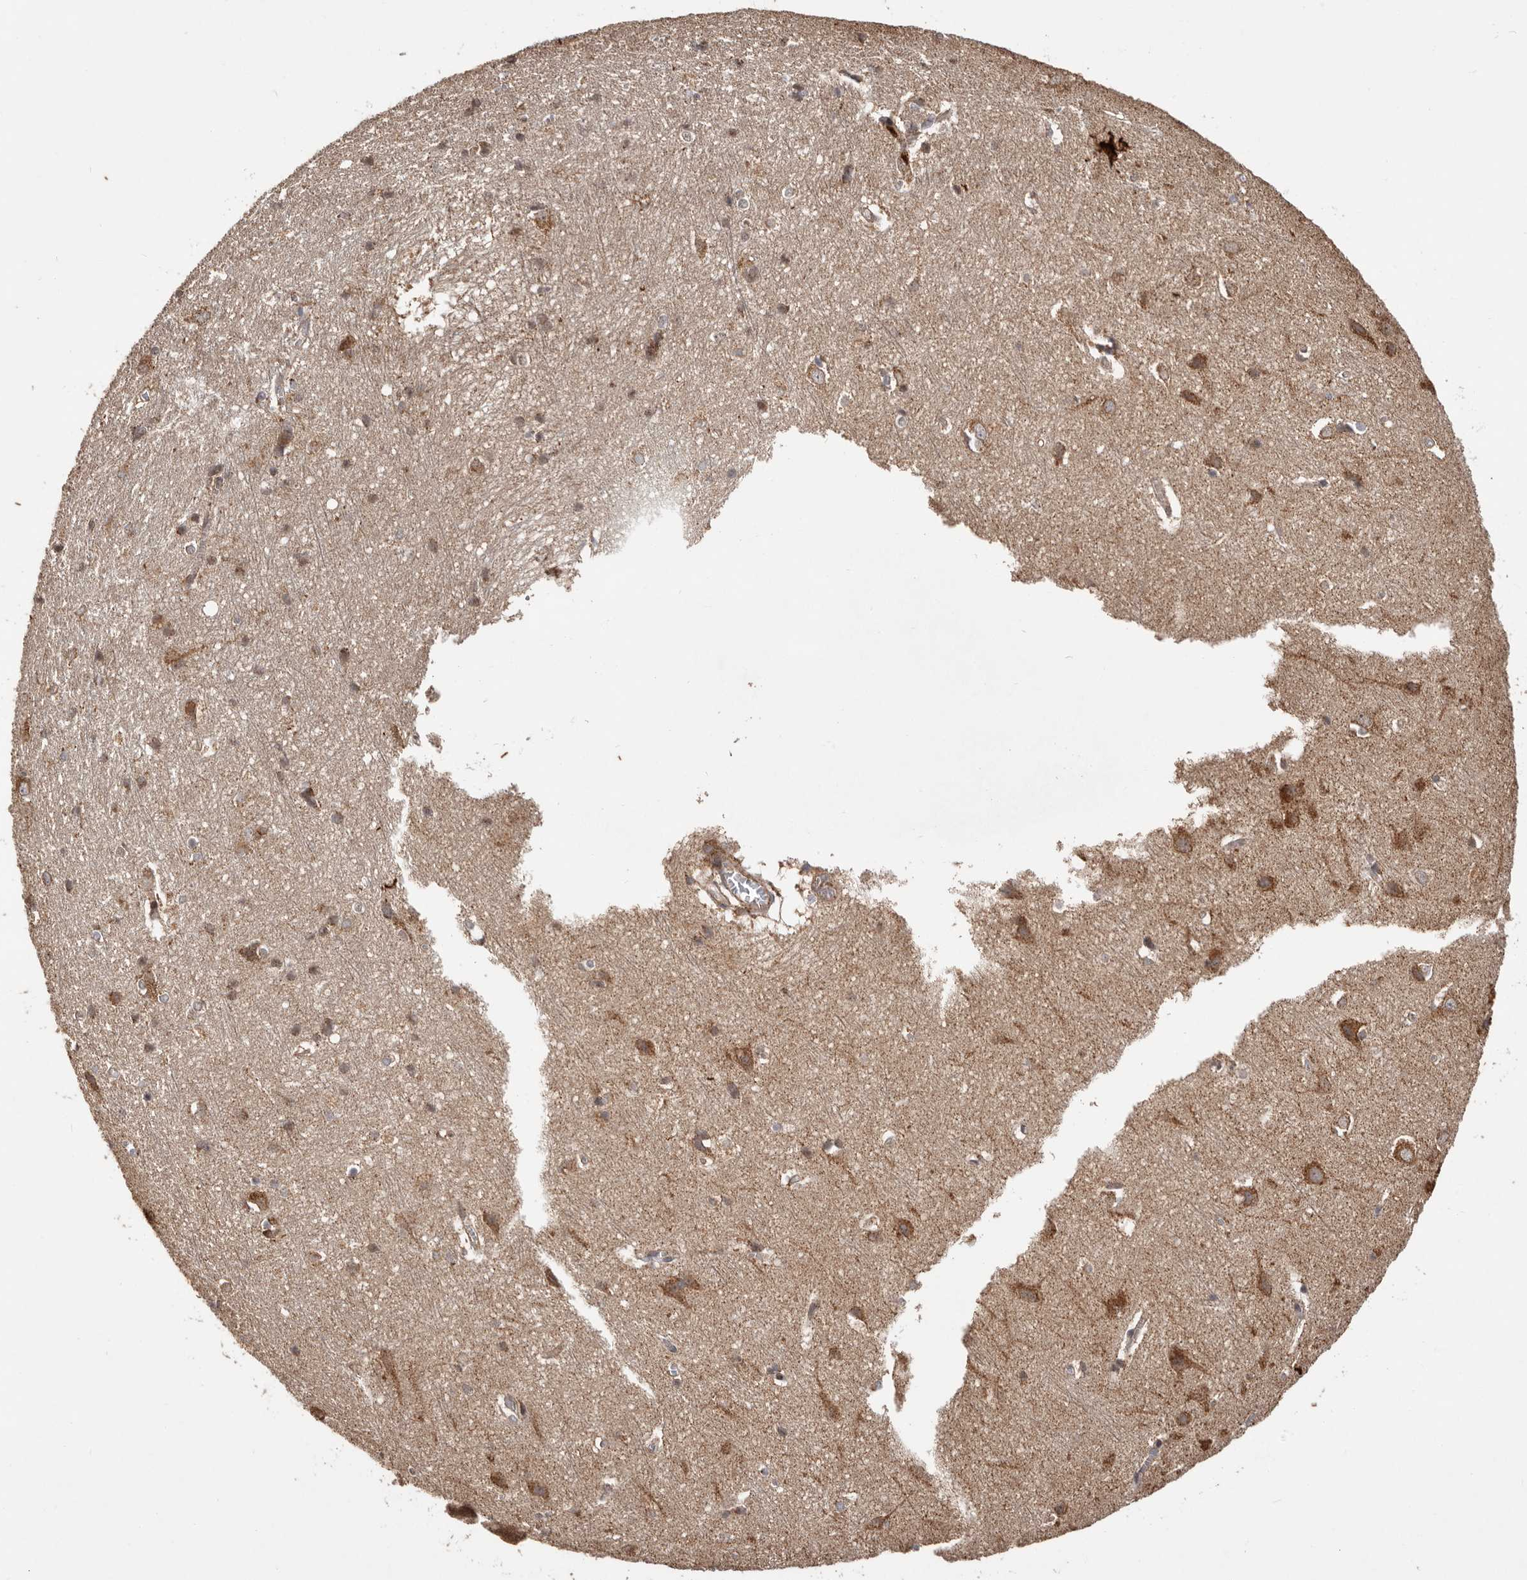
{"staining": {"intensity": "moderate", "quantity": ">75%", "location": "cytoplasmic/membranous"}, "tissue": "cerebral cortex", "cell_type": "Endothelial cells", "image_type": "normal", "snomed": [{"axis": "morphology", "description": "Normal tissue, NOS"}, {"axis": "topography", "description": "Cerebral cortex"}], "caption": "DAB (3,3'-diaminobenzidine) immunohistochemical staining of unremarkable human cerebral cortex displays moderate cytoplasmic/membranous protein staining in about >75% of endothelial cells. Nuclei are stained in blue.", "gene": "MRPS10", "patient": {"sex": "male", "age": 54}}